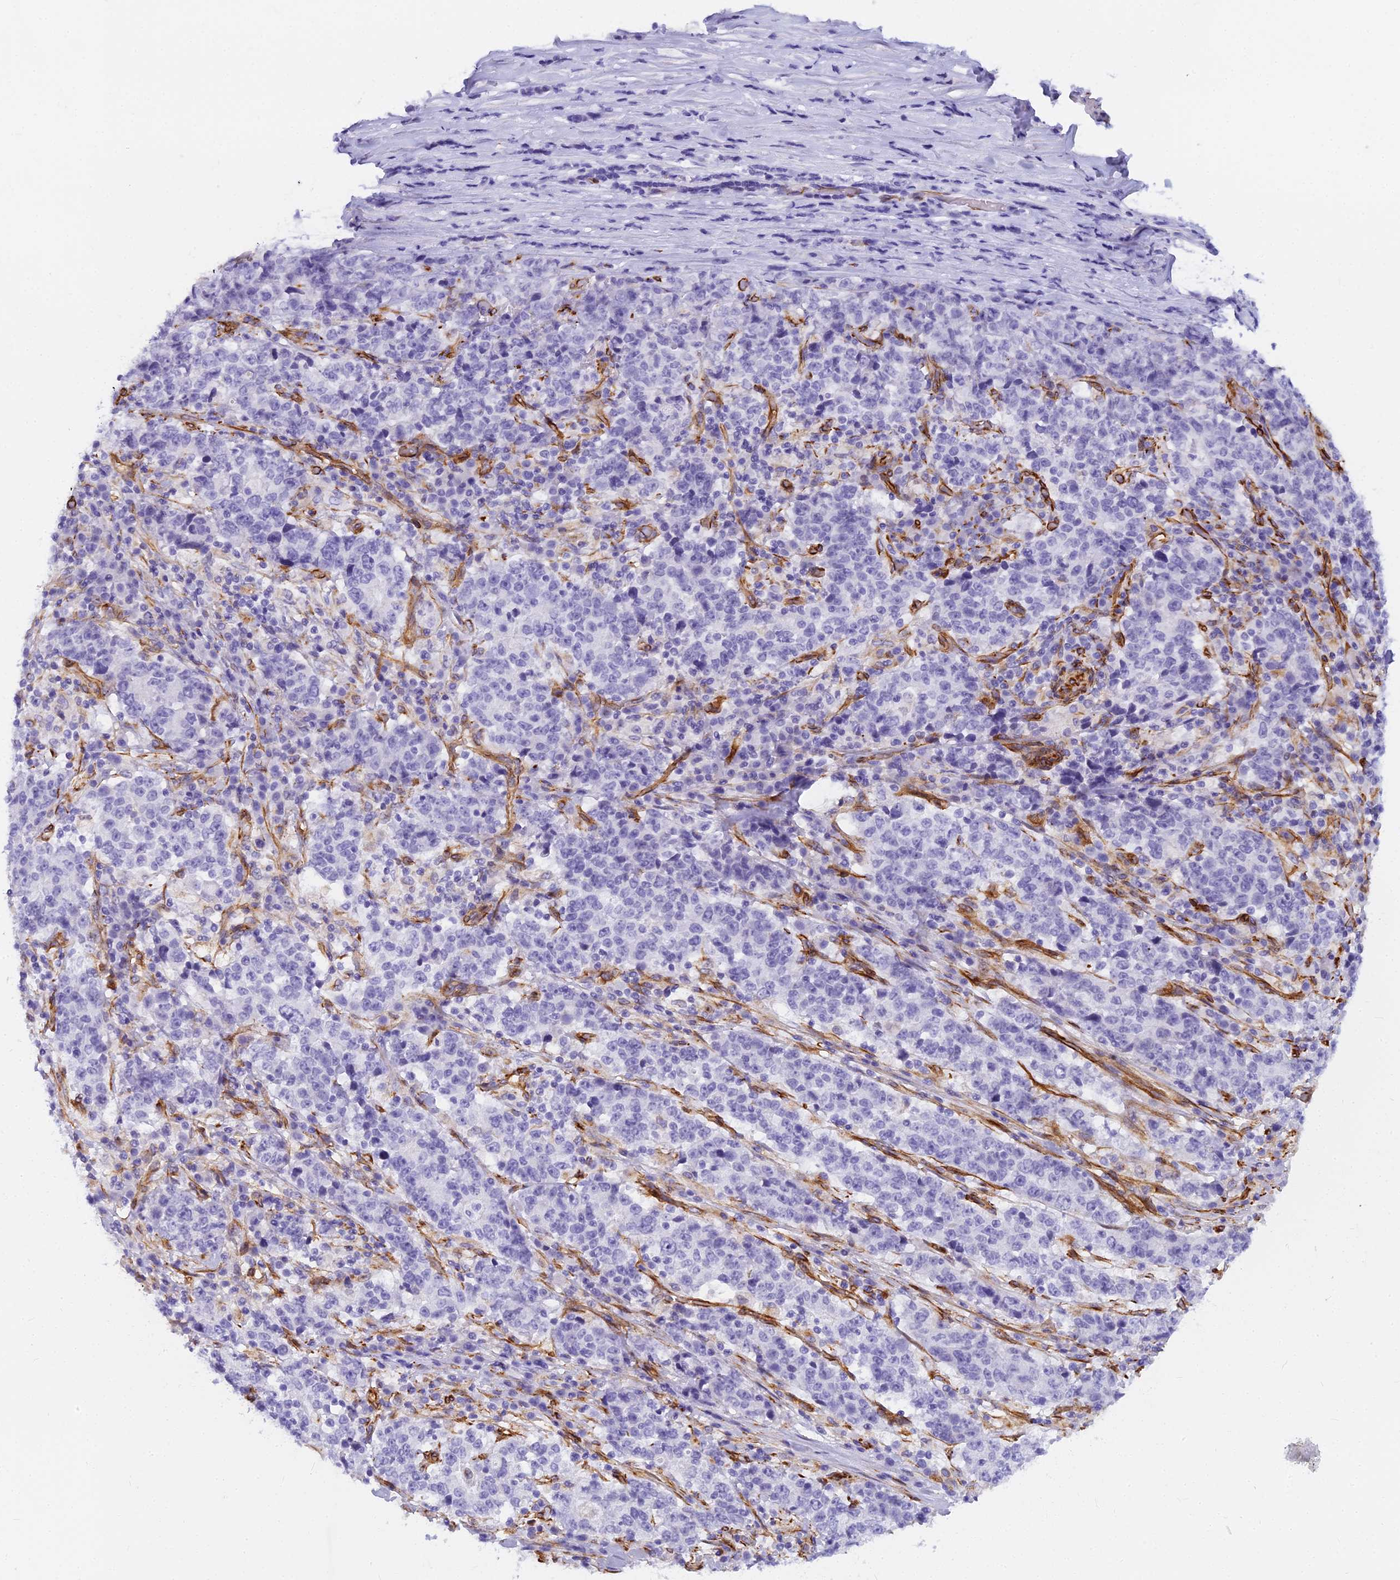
{"staining": {"intensity": "negative", "quantity": "none", "location": "none"}, "tissue": "stomach cancer", "cell_type": "Tumor cells", "image_type": "cancer", "snomed": [{"axis": "morphology", "description": "Adenocarcinoma, NOS"}, {"axis": "topography", "description": "Stomach"}], "caption": "Immunohistochemical staining of stomach adenocarcinoma demonstrates no significant positivity in tumor cells.", "gene": "EVI2A", "patient": {"sex": "male", "age": 59}}